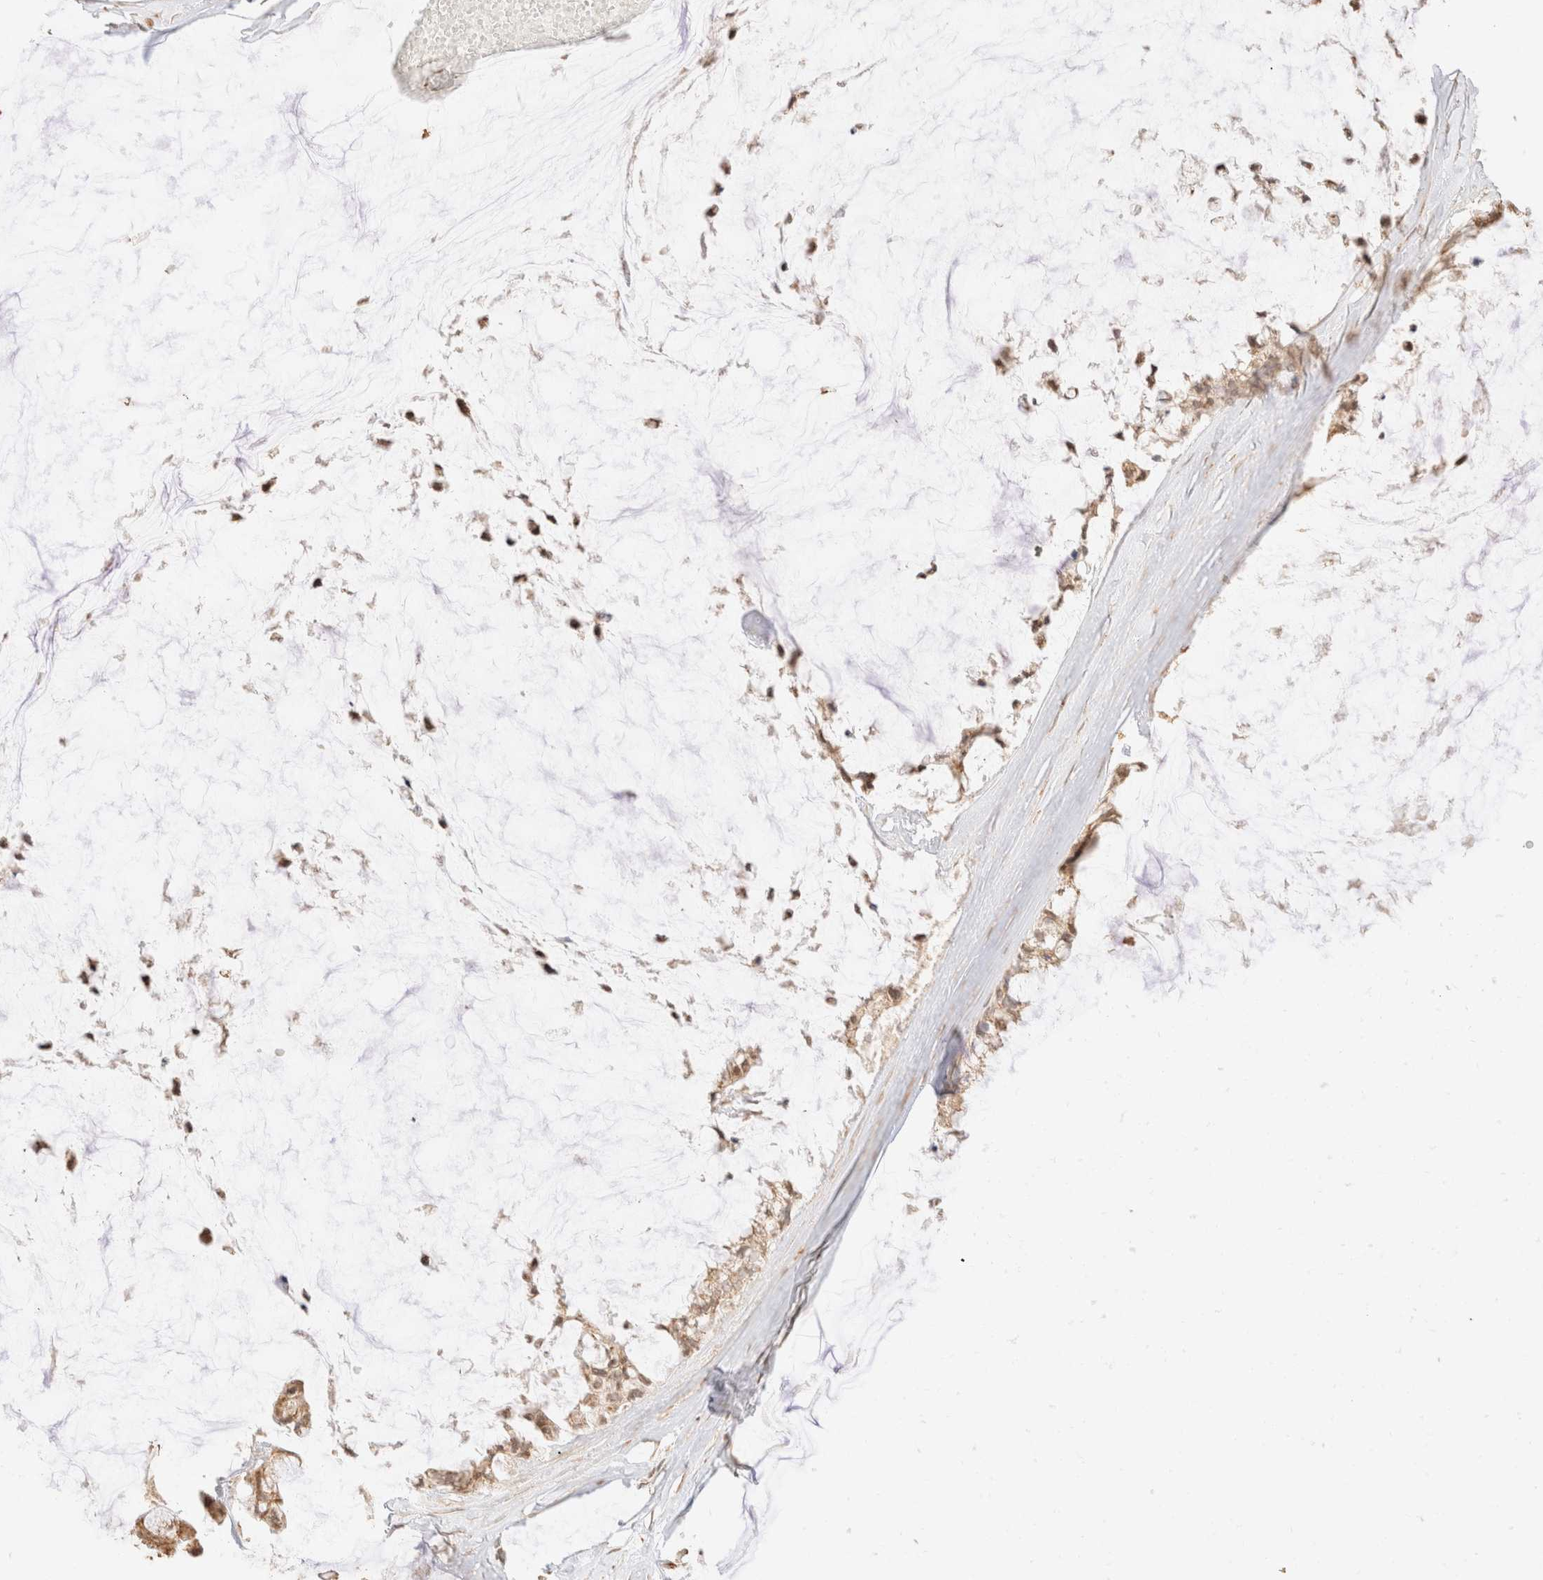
{"staining": {"intensity": "weak", "quantity": ">75%", "location": "cytoplasmic/membranous"}, "tissue": "ovarian cancer", "cell_type": "Tumor cells", "image_type": "cancer", "snomed": [{"axis": "morphology", "description": "Cystadenocarcinoma, mucinous, NOS"}, {"axis": "topography", "description": "Ovary"}], "caption": "Brown immunohistochemical staining in human mucinous cystadenocarcinoma (ovarian) displays weak cytoplasmic/membranous expression in about >75% of tumor cells. (IHC, brightfield microscopy, high magnification).", "gene": "TACO1", "patient": {"sex": "female", "age": 39}}